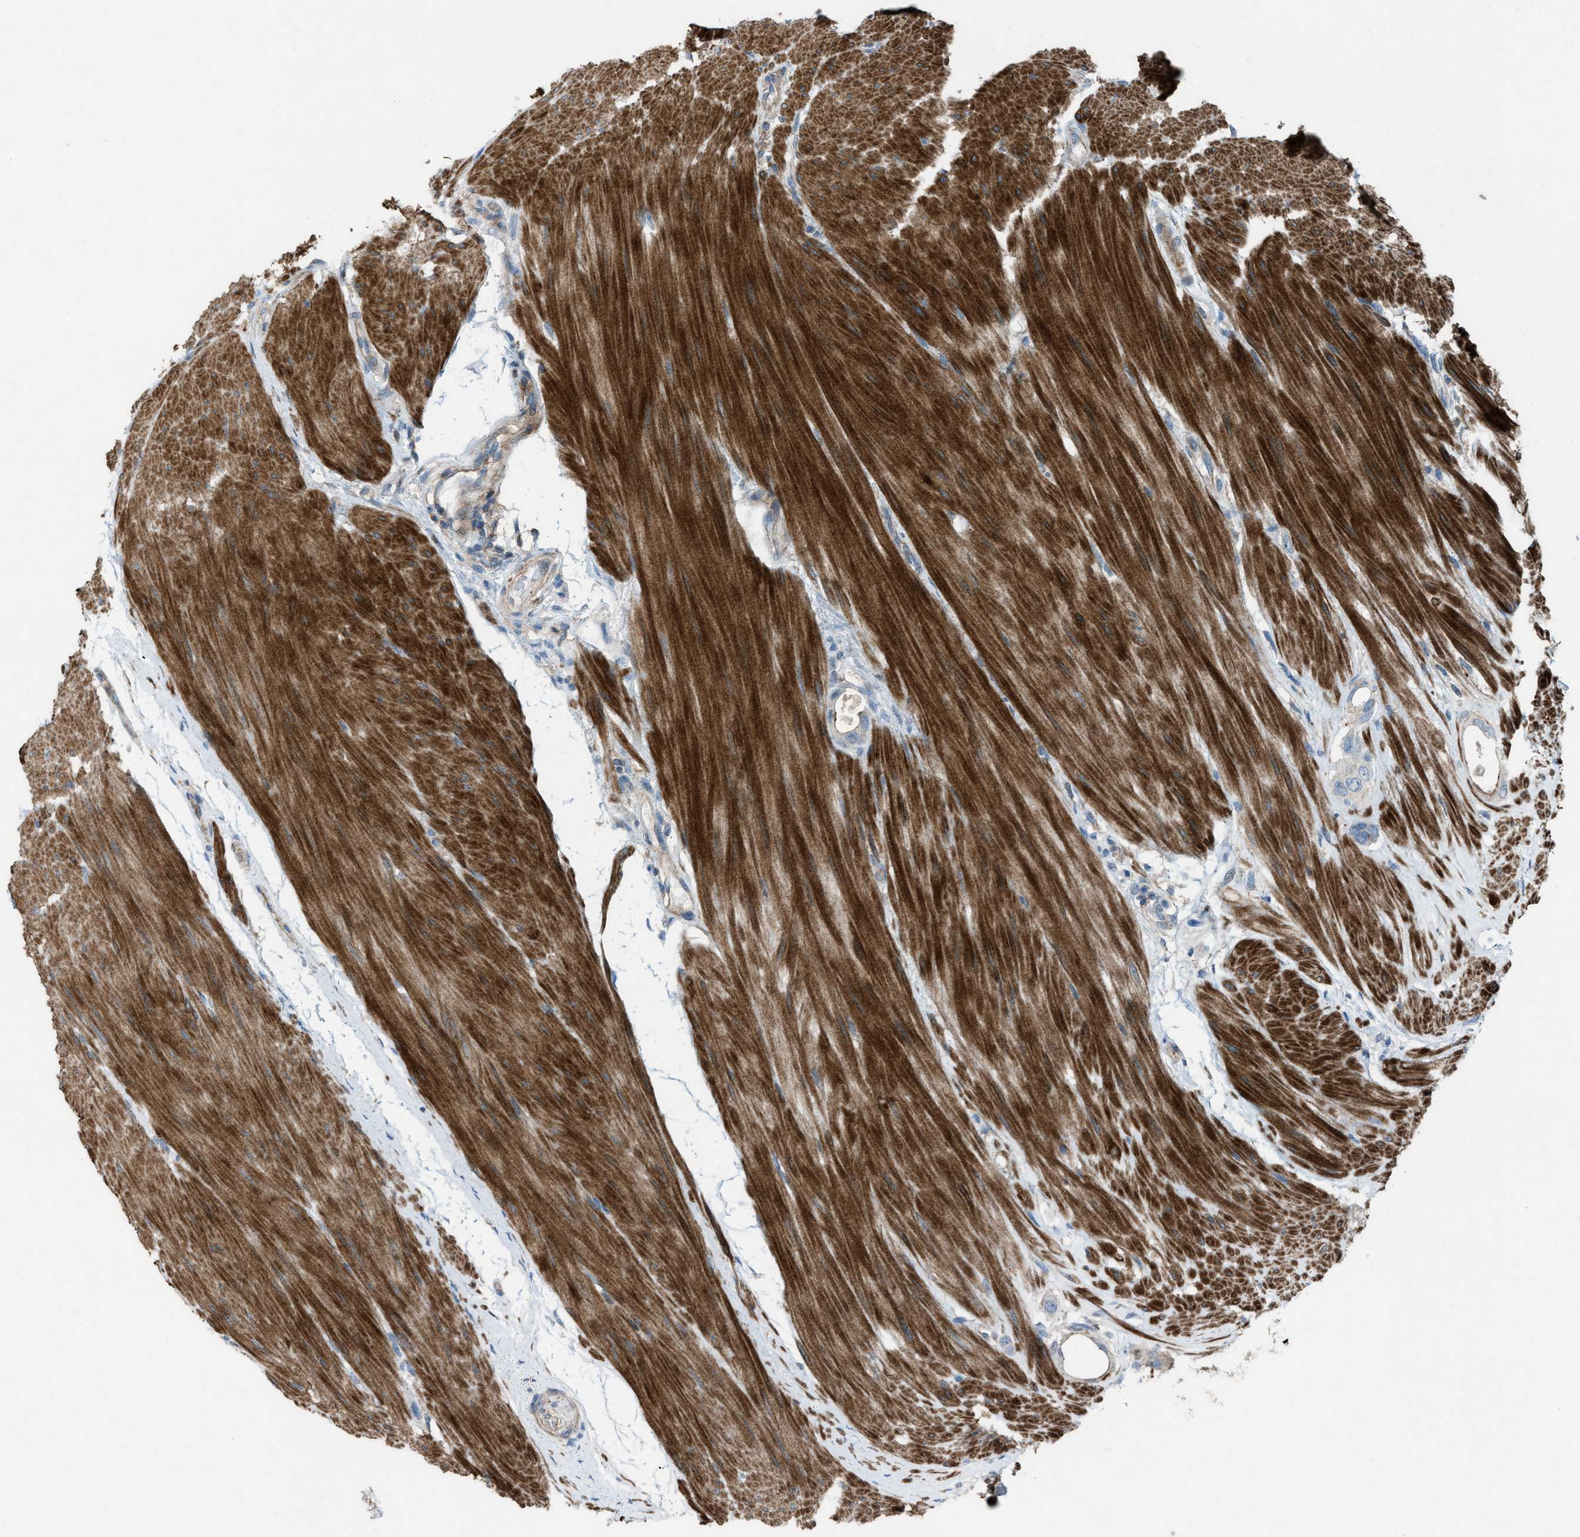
{"staining": {"intensity": "weak", "quantity": "<25%", "location": "cytoplasmic/membranous"}, "tissue": "colorectal cancer", "cell_type": "Tumor cells", "image_type": "cancer", "snomed": [{"axis": "morphology", "description": "Adenocarcinoma, NOS"}, {"axis": "topography", "description": "Rectum"}], "caption": "Tumor cells are negative for protein expression in human adenocarcinoma (colorectal).", "gene": "NCK2", "patient": {"sex": "male", "age": 51}}